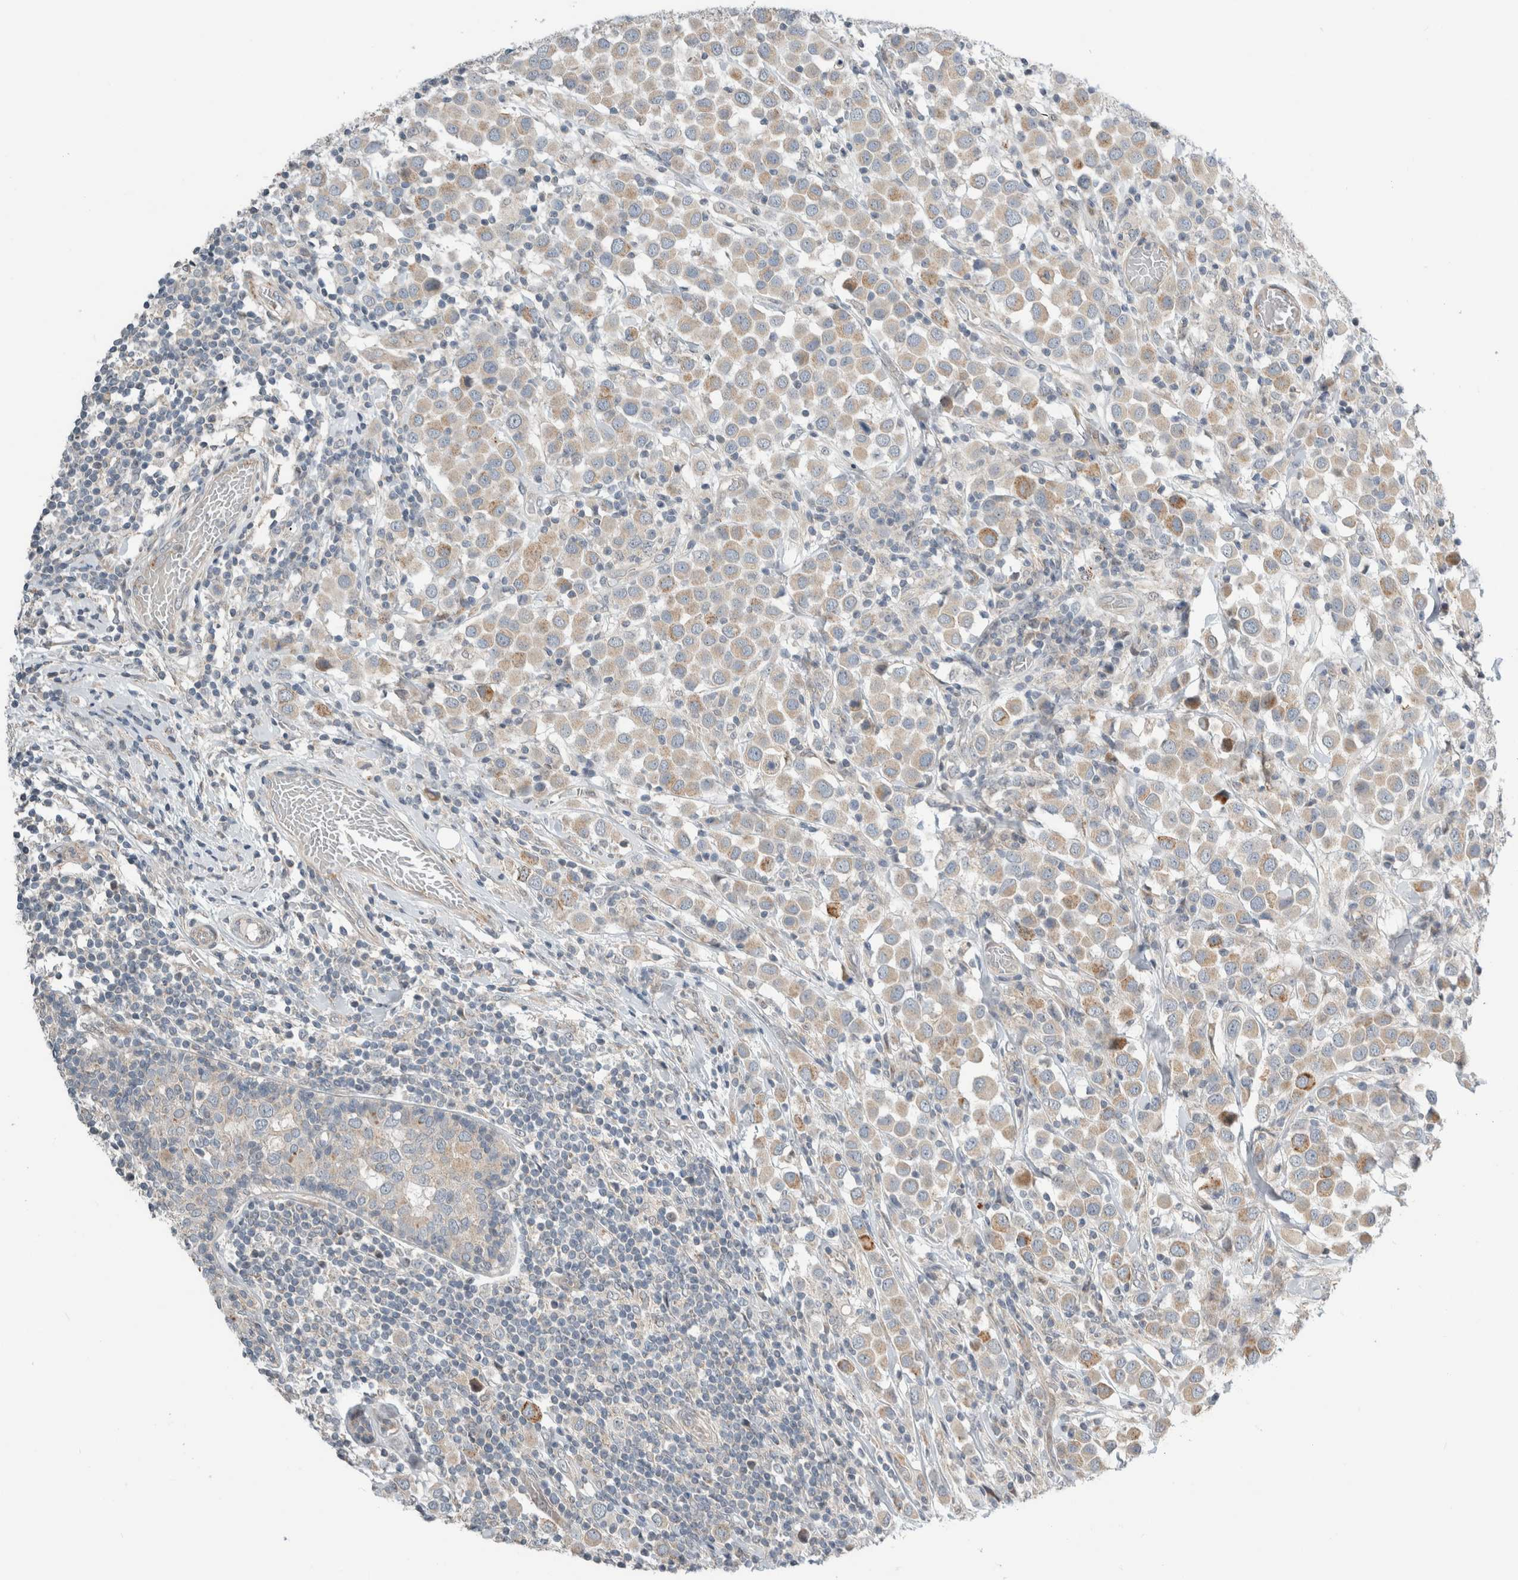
{"staining": {"intensity": "weak", "quantity": ">75%", "location": "cytoplasmic/membranous"}, "tissue": "breast cancer", "cell_type": "Tumor cells", "image_type": "cancer", "snomed": [{"axis": "morphology", "description": "Duct carcinoma"}, {"axis": "topography", "description": "Breast"}], "caption": "An image of infiltrating ductal carcinoma (breast) stained for a protein reveals weak cytoplasmic/membranous brown staining in tumor cells. (DAB IHC, brown staining for protein, blue staining for nuclei).", "gene": "KPNA5", "patient": {"sex": "female", "age": 61}}